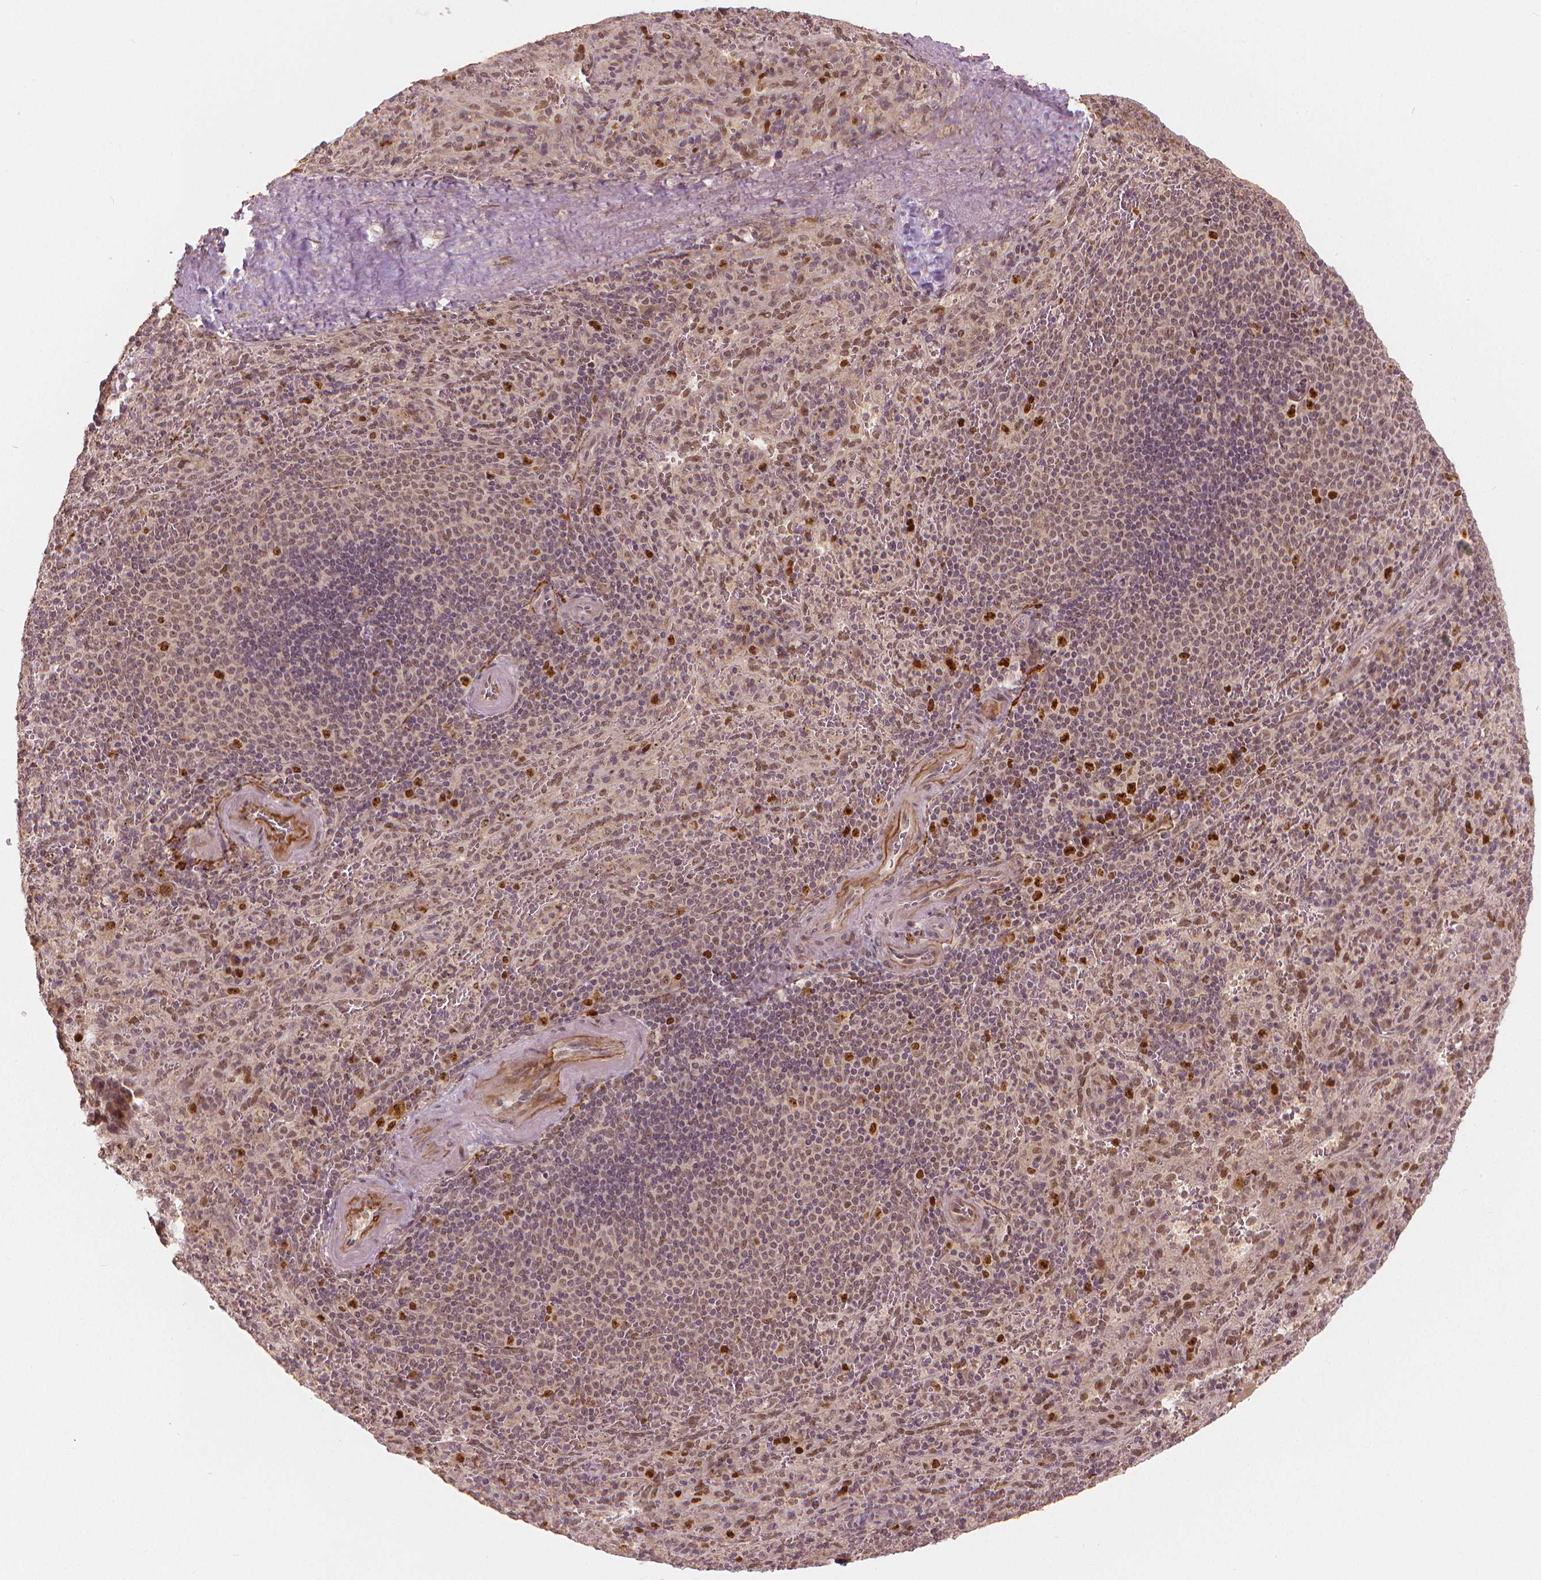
{"staining": {"intensity": "strong", "quantity": "<25%", "location": "nuclear"}, "tissue": "spleen", "cell_type": "Cells in red pulp", "image_type": "normal", "snomed": [{"axis": "morphology", "description": "Normal tissue, NOS"}, {"axis": "topography", "description": "Spleen"}], "caption": "Immunohistochemical staining of unremarkable human spleen exhibits medium levels of strong nuclear expression in approximately <25% of cells in red pulp.", "gene": "NSD2", "patient": {"sex": "male", "age": 57}}